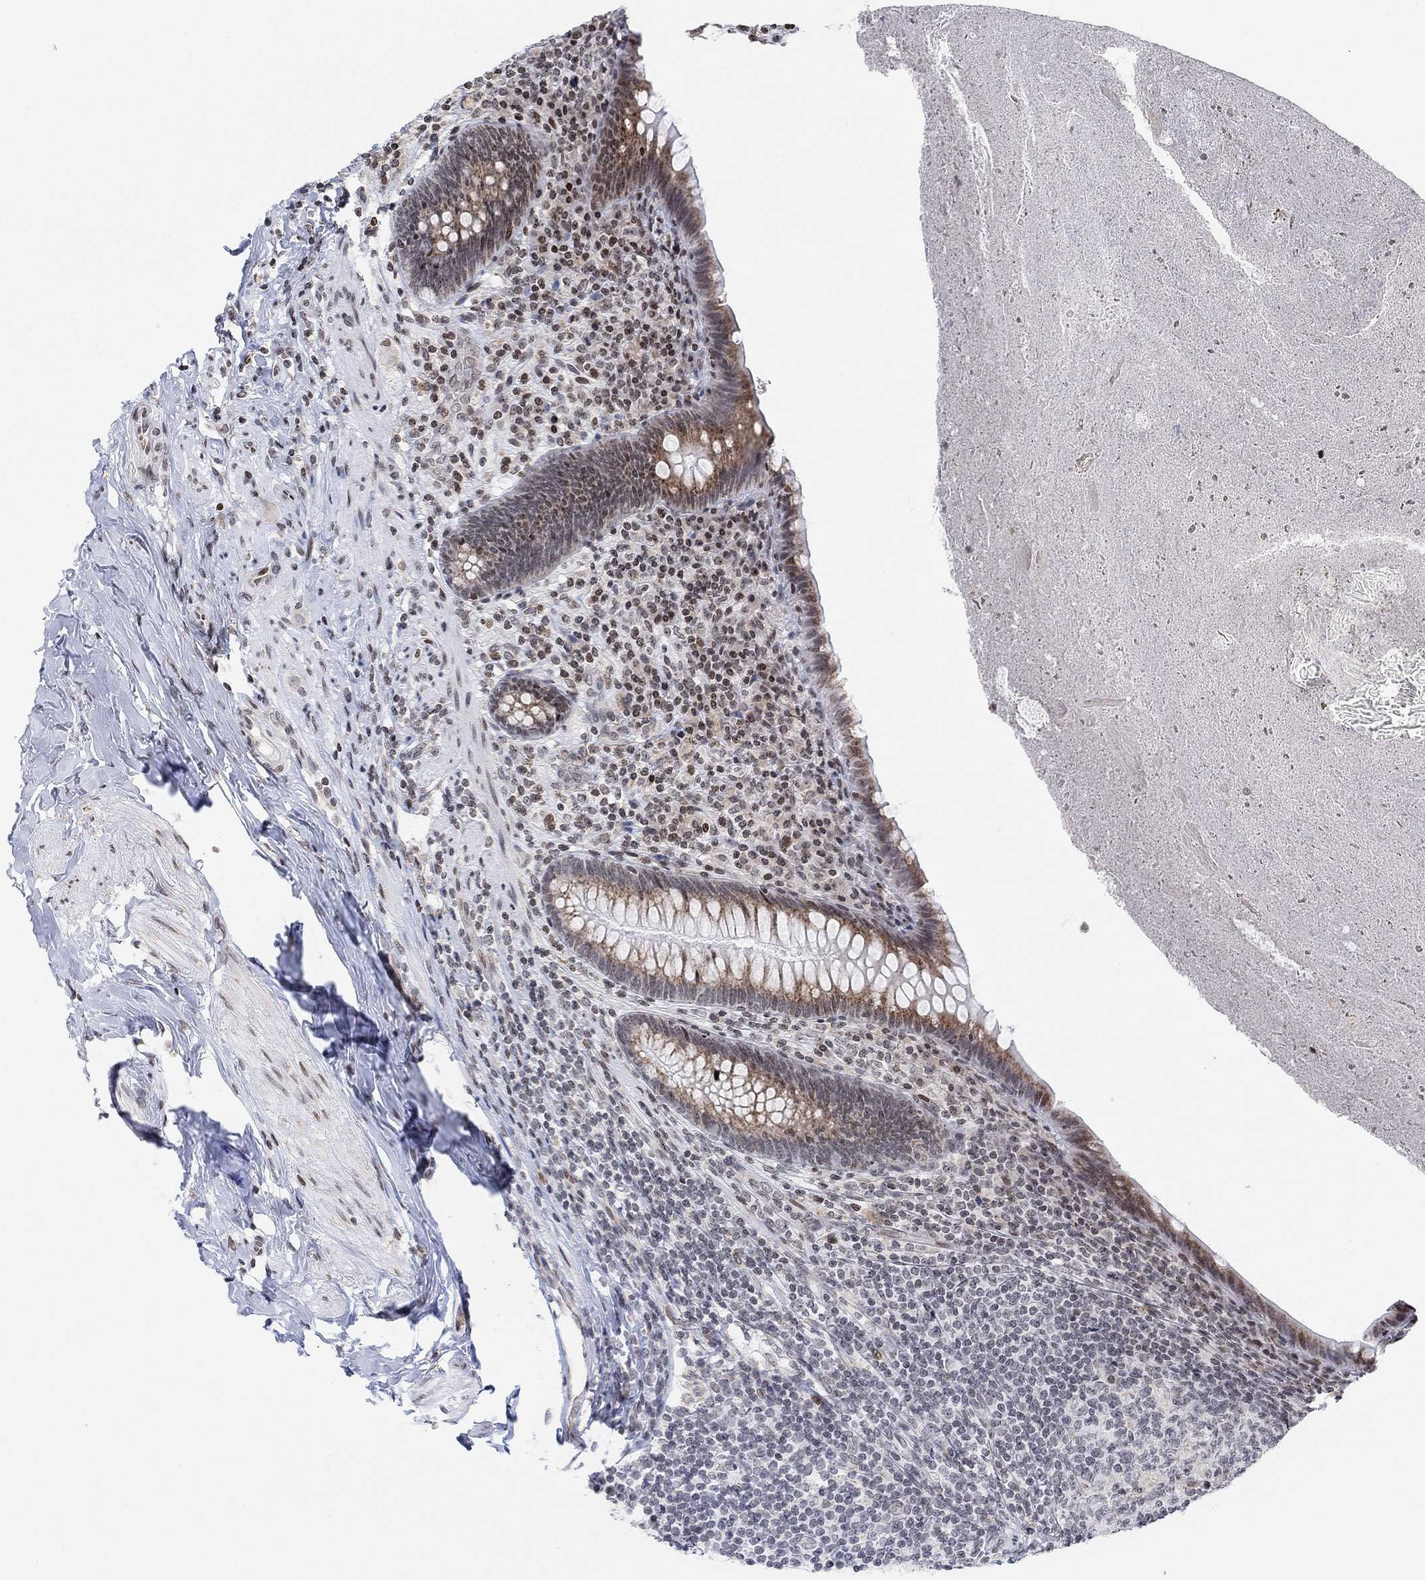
{"staining": {"intensity": "moderate", "quantity": "25%-75%", "location": "cytoplasmic/membranous"}, "tissue": "appendix", "cell_type": "Glandular cells", "image_type": "normal", "snomed": [{"axis": "morphology", "description": "Normal tissue, NOS"}, {"axis": "topography", "description": "Appendix"}], "caption": "Protein positivity by immunohistochemistry (IHC) shows moderate cytoplasmic/membranous positivity in about 25%-75% of glandular cells in benign appendix.", "gene": "ABHD14A", "patient": {"sex": "male", "age": 47}}